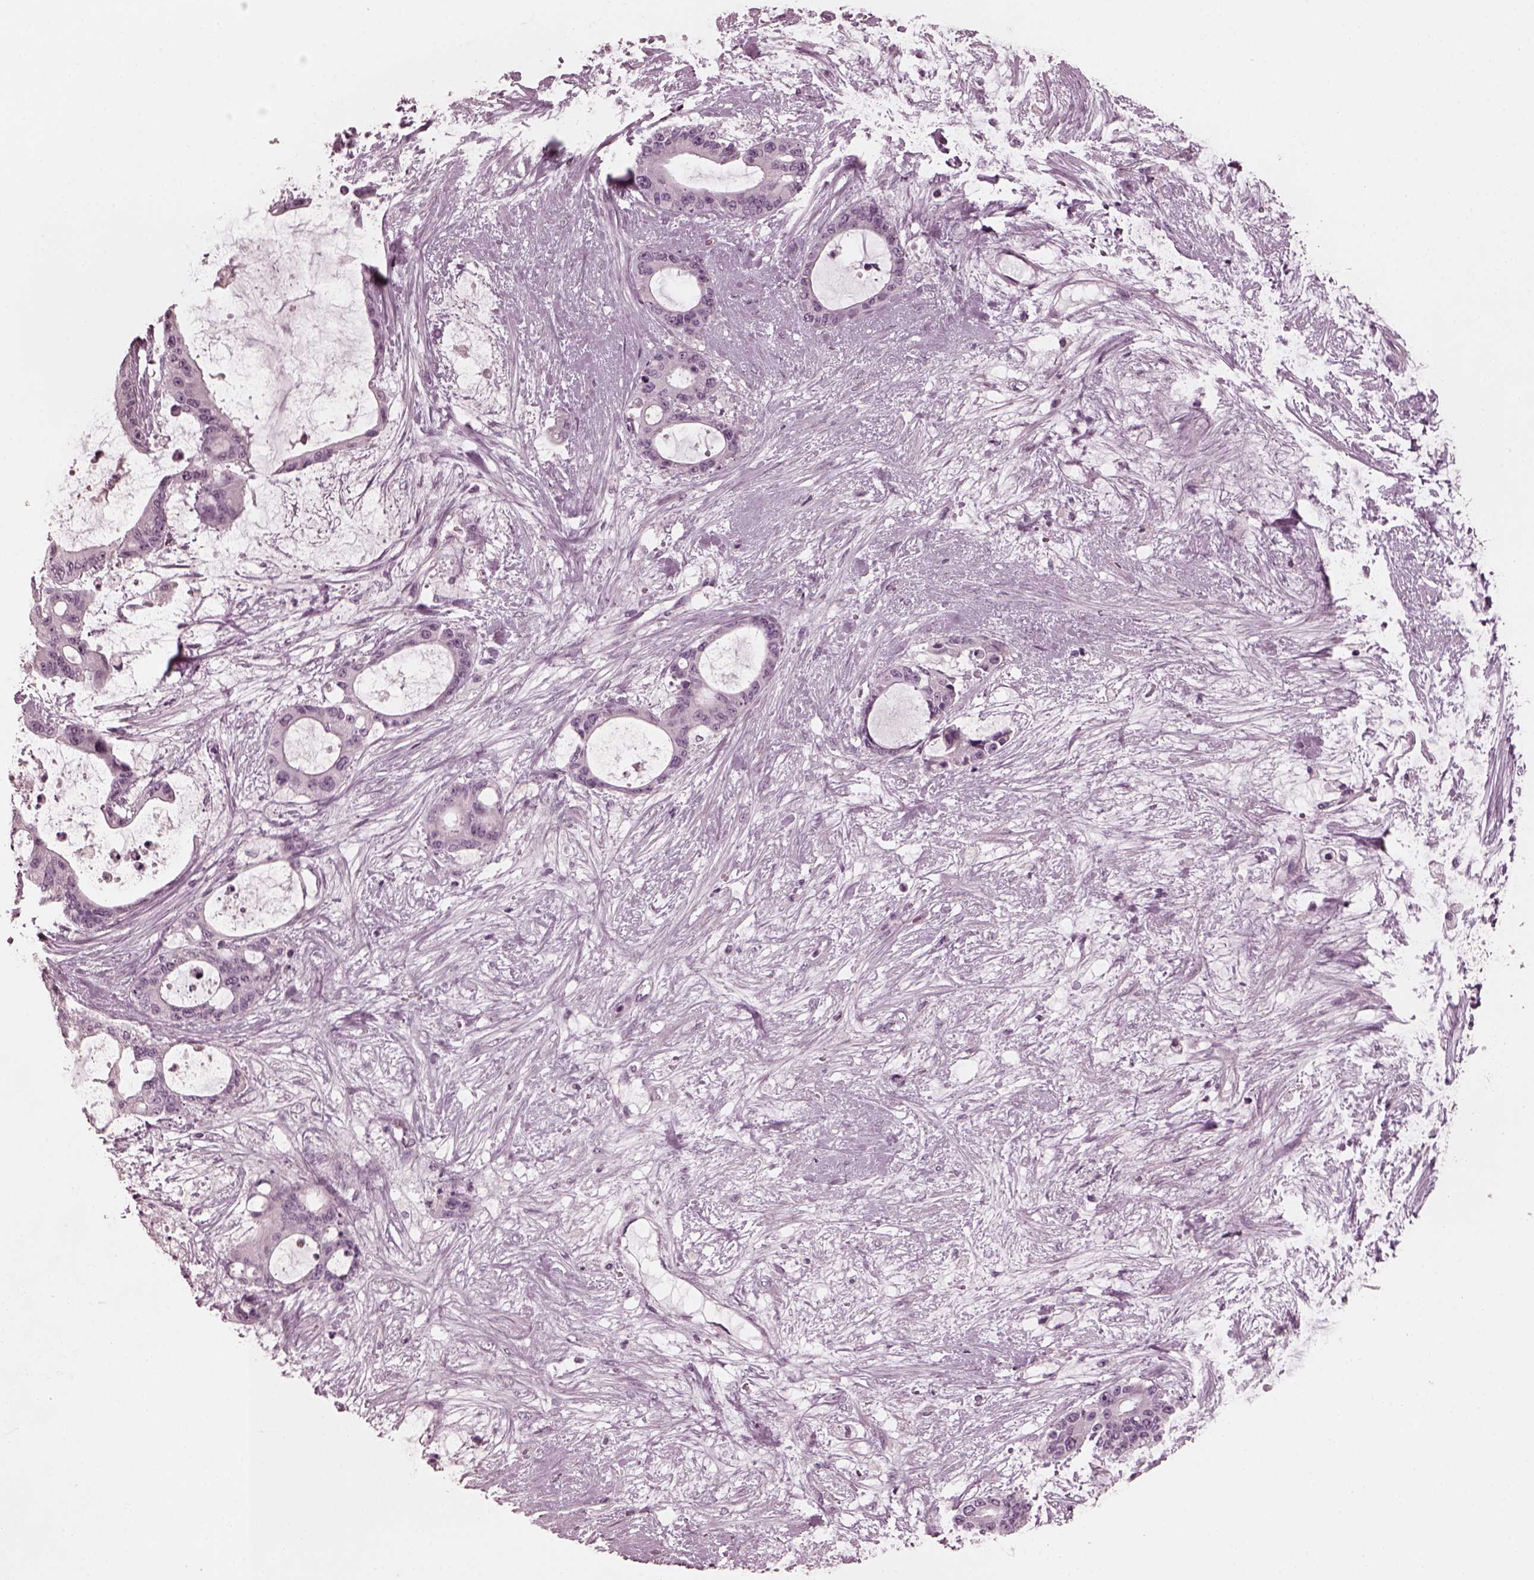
{"staining": {"intensity": "negative", "quantity": "none", "location": "none"}, "tissue": "liver cancer", "cell_type": "Tumor cells", "image_type": "cancer", "snomed": [{"axis": "morphology", "description": "Normal tissue, NOS"}, {"axis": "morphology", "description": "Cholangiocarcinoma"}, {"axis": "topography", "description": "Liver"}, {"axis": "topography", "description": "Peripheral nerve tissue"}], "caption": "Protein analysis of liver cancer (cholangiocarcinoma) demonstrates no significant positivity in tumor cells.", "gene": "CGA", "patient": {"sex": "female", "age": 73}}